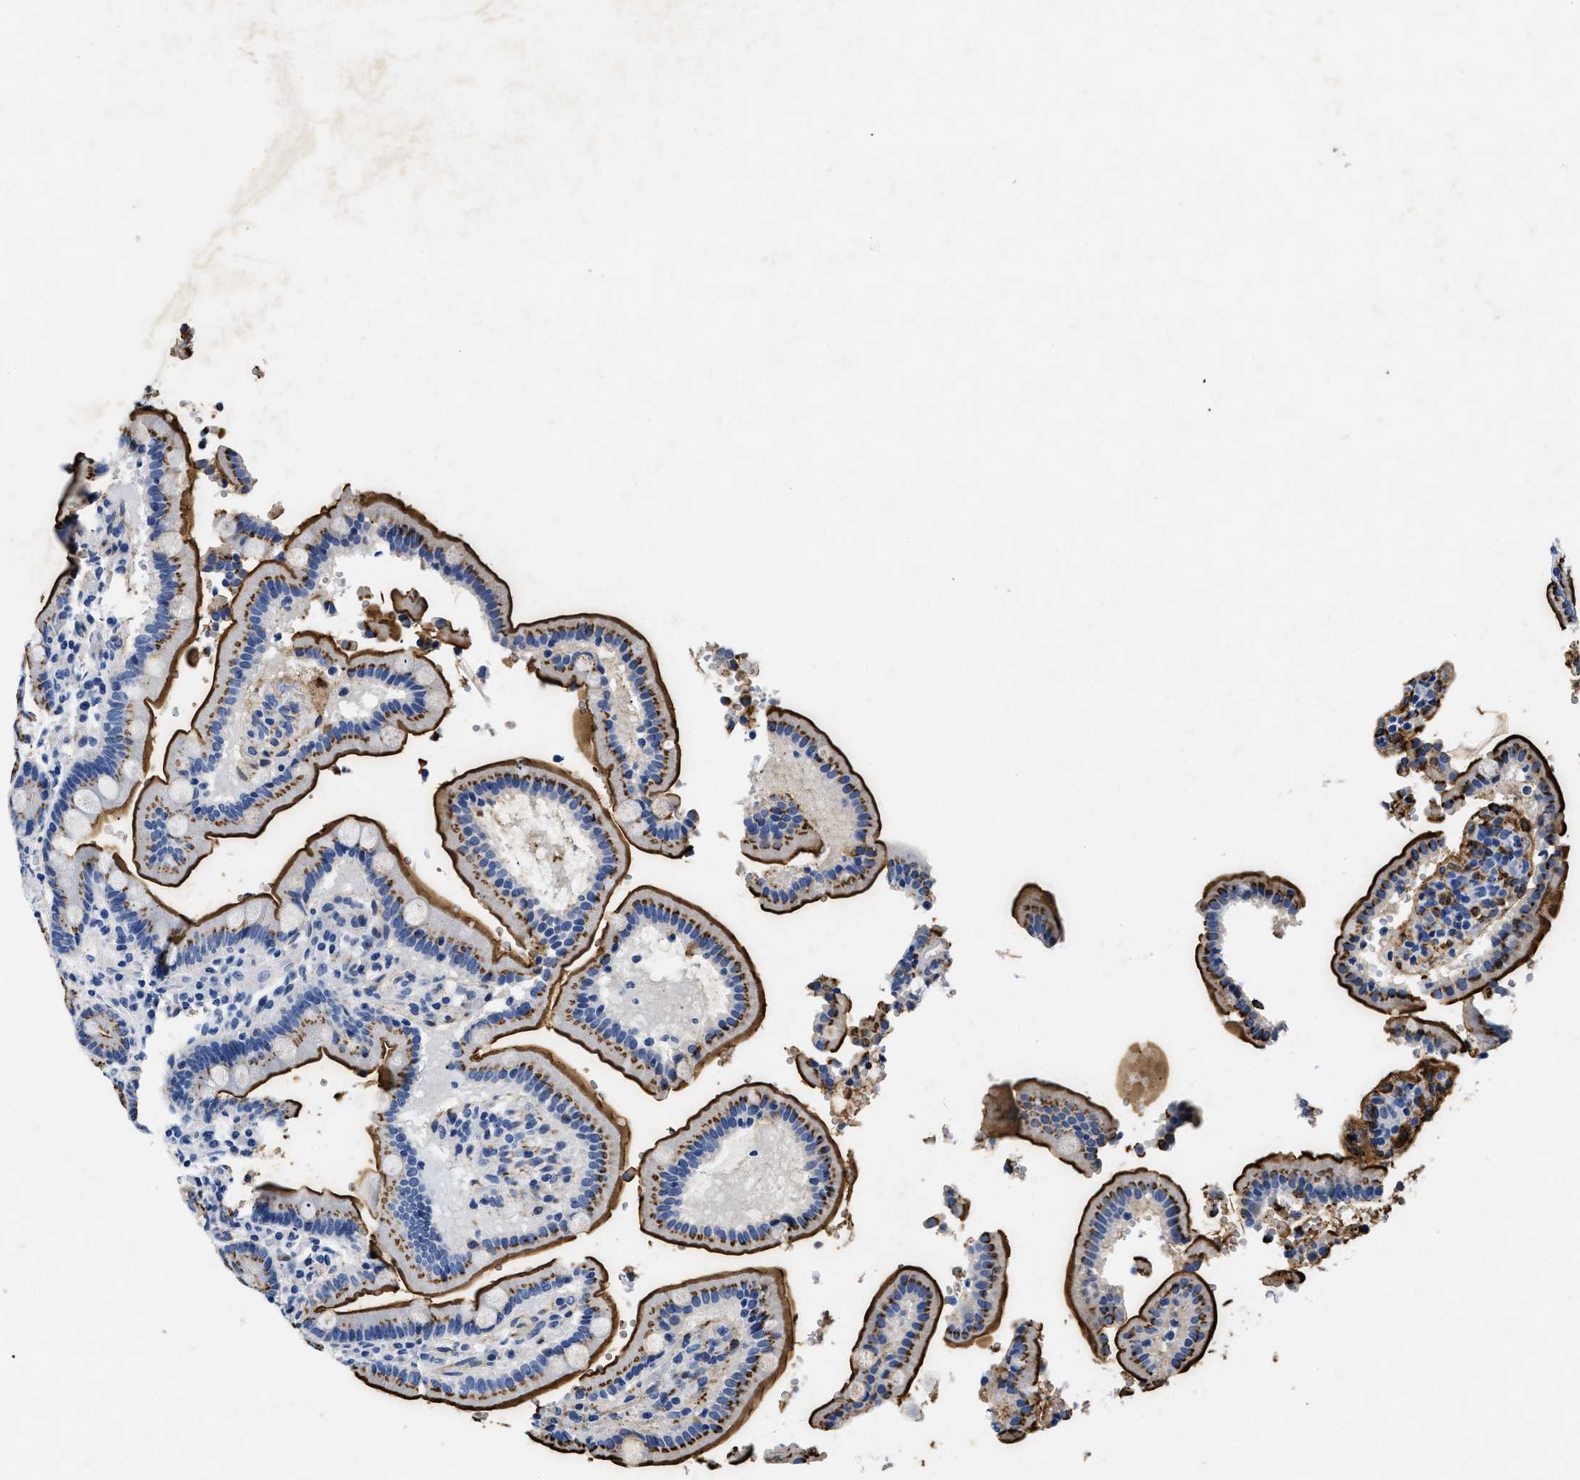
{"staining": {"intensity": "strong", "quantity": "25%-75%", "location": "cytoplasmic/membranous"}, "tissue": "duodenum", "cell_type": "Glandular cells", "image_type": "normal", "snomed": [{"axis": "morphology", "description": "Normal tissue, NOS"}, {"axis": "topography", "description": "Small intestine, NOS"}], "caption": "Strong cytoplasmic/membranous protein positivity is appreciated in about 25%-75% of glandular cells in duodenum.", "gene": "LAMA3", "patient": {"sex": "female", "age": 71}}